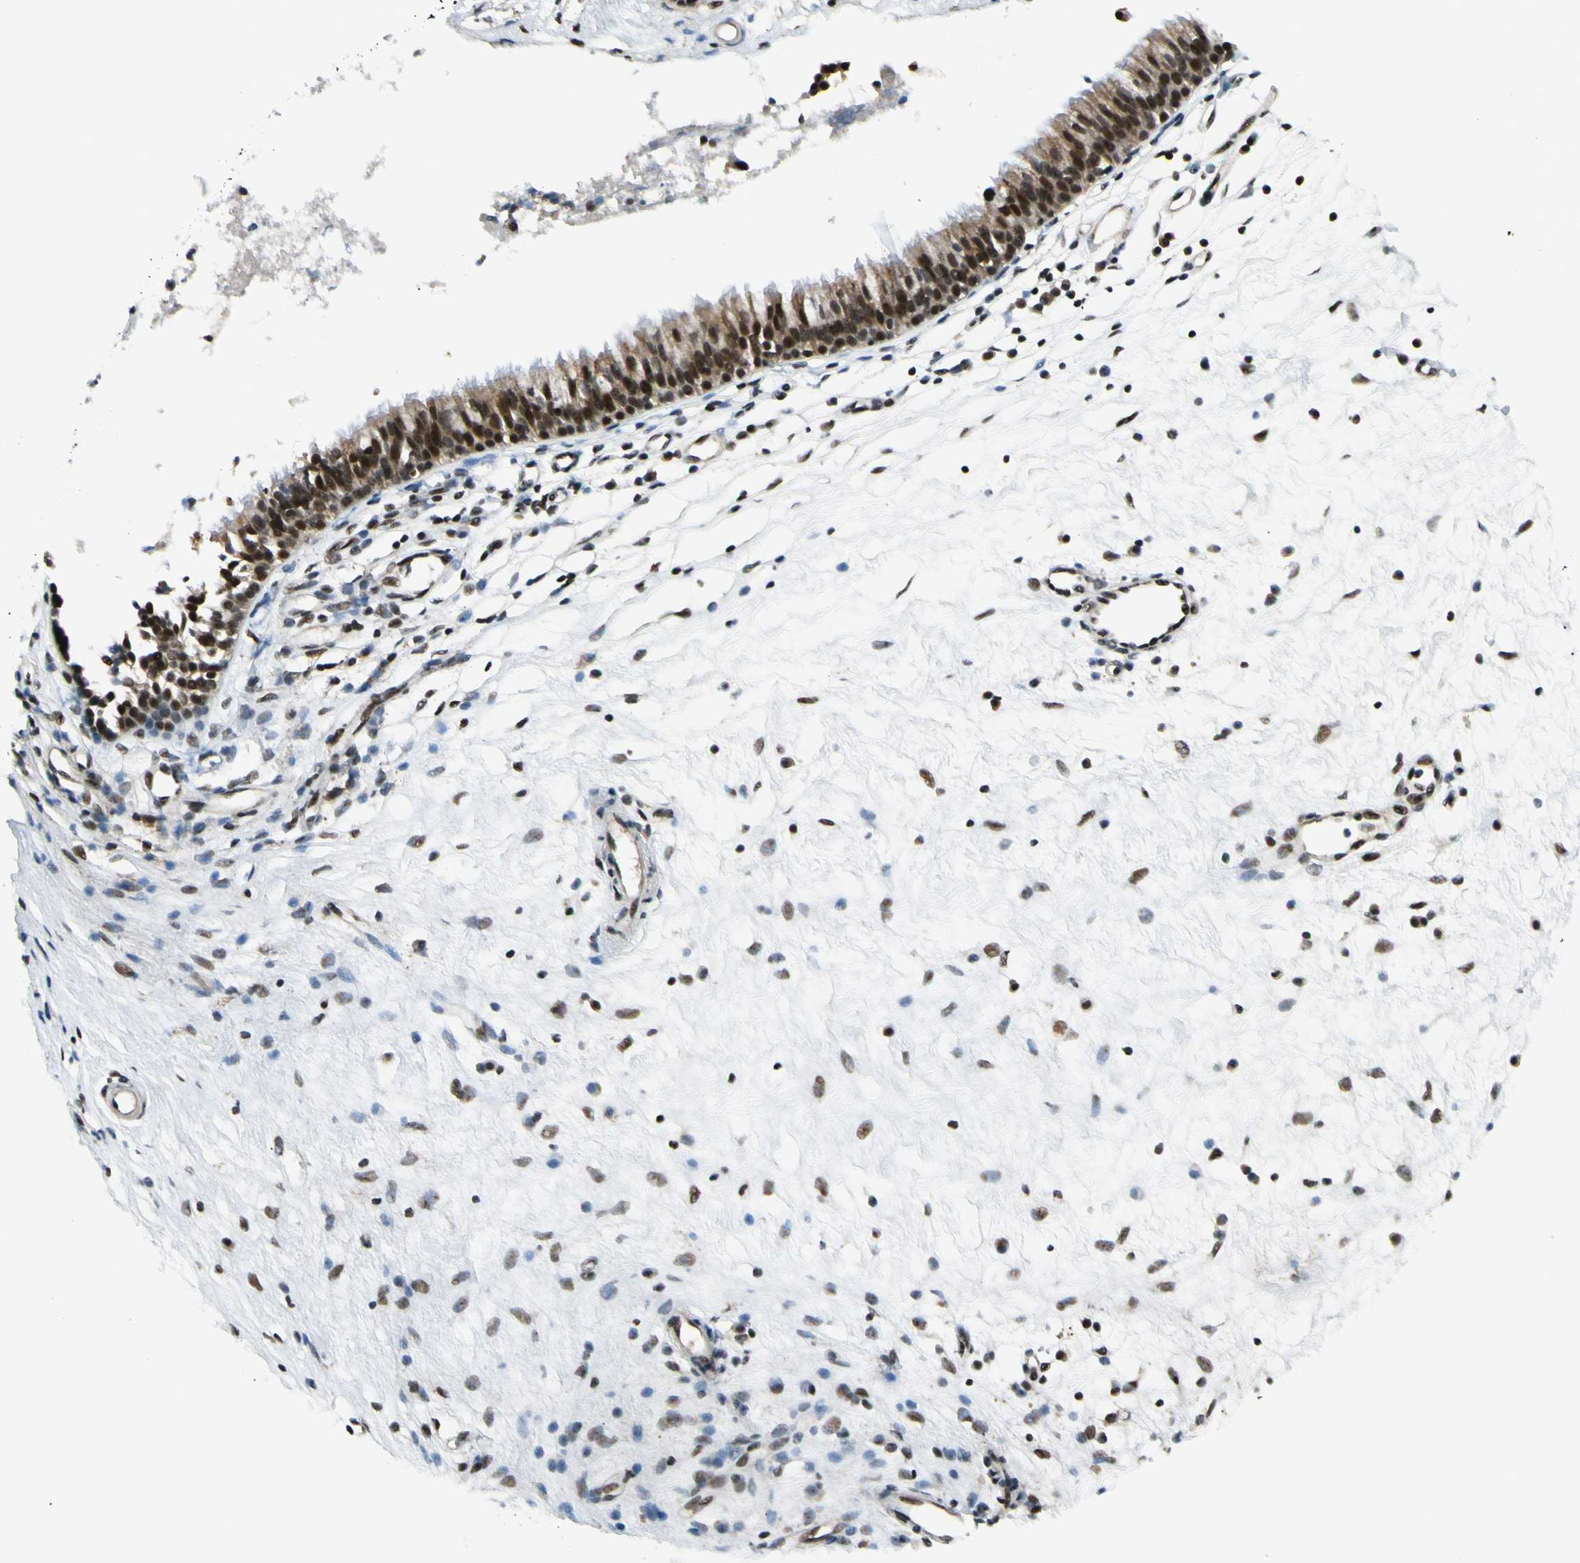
{"staining": {"intensity": "strong", "quantity": ">75%", "location": "cytoplasmic/membranous,nuclear"}, "tissue": "nasopharynx", "cell_type": "Respiratory epithelial cells", "image_type": "normal", "snomed": [{"axis": "morphology", "description": "Normal tissue, NOS"}, {"axis": "topography", "description": "Nasopharynx"}], "caption": "The micrograph shows immunohistochemical staining of normal nasopharynx. There is strong cytoplasmic/membranous,nuclear positivity is seen in approximately >75% of respiratory epithelial cells.", "gene": "DAXX", "patient": {"sex": "male", "age": 21}}